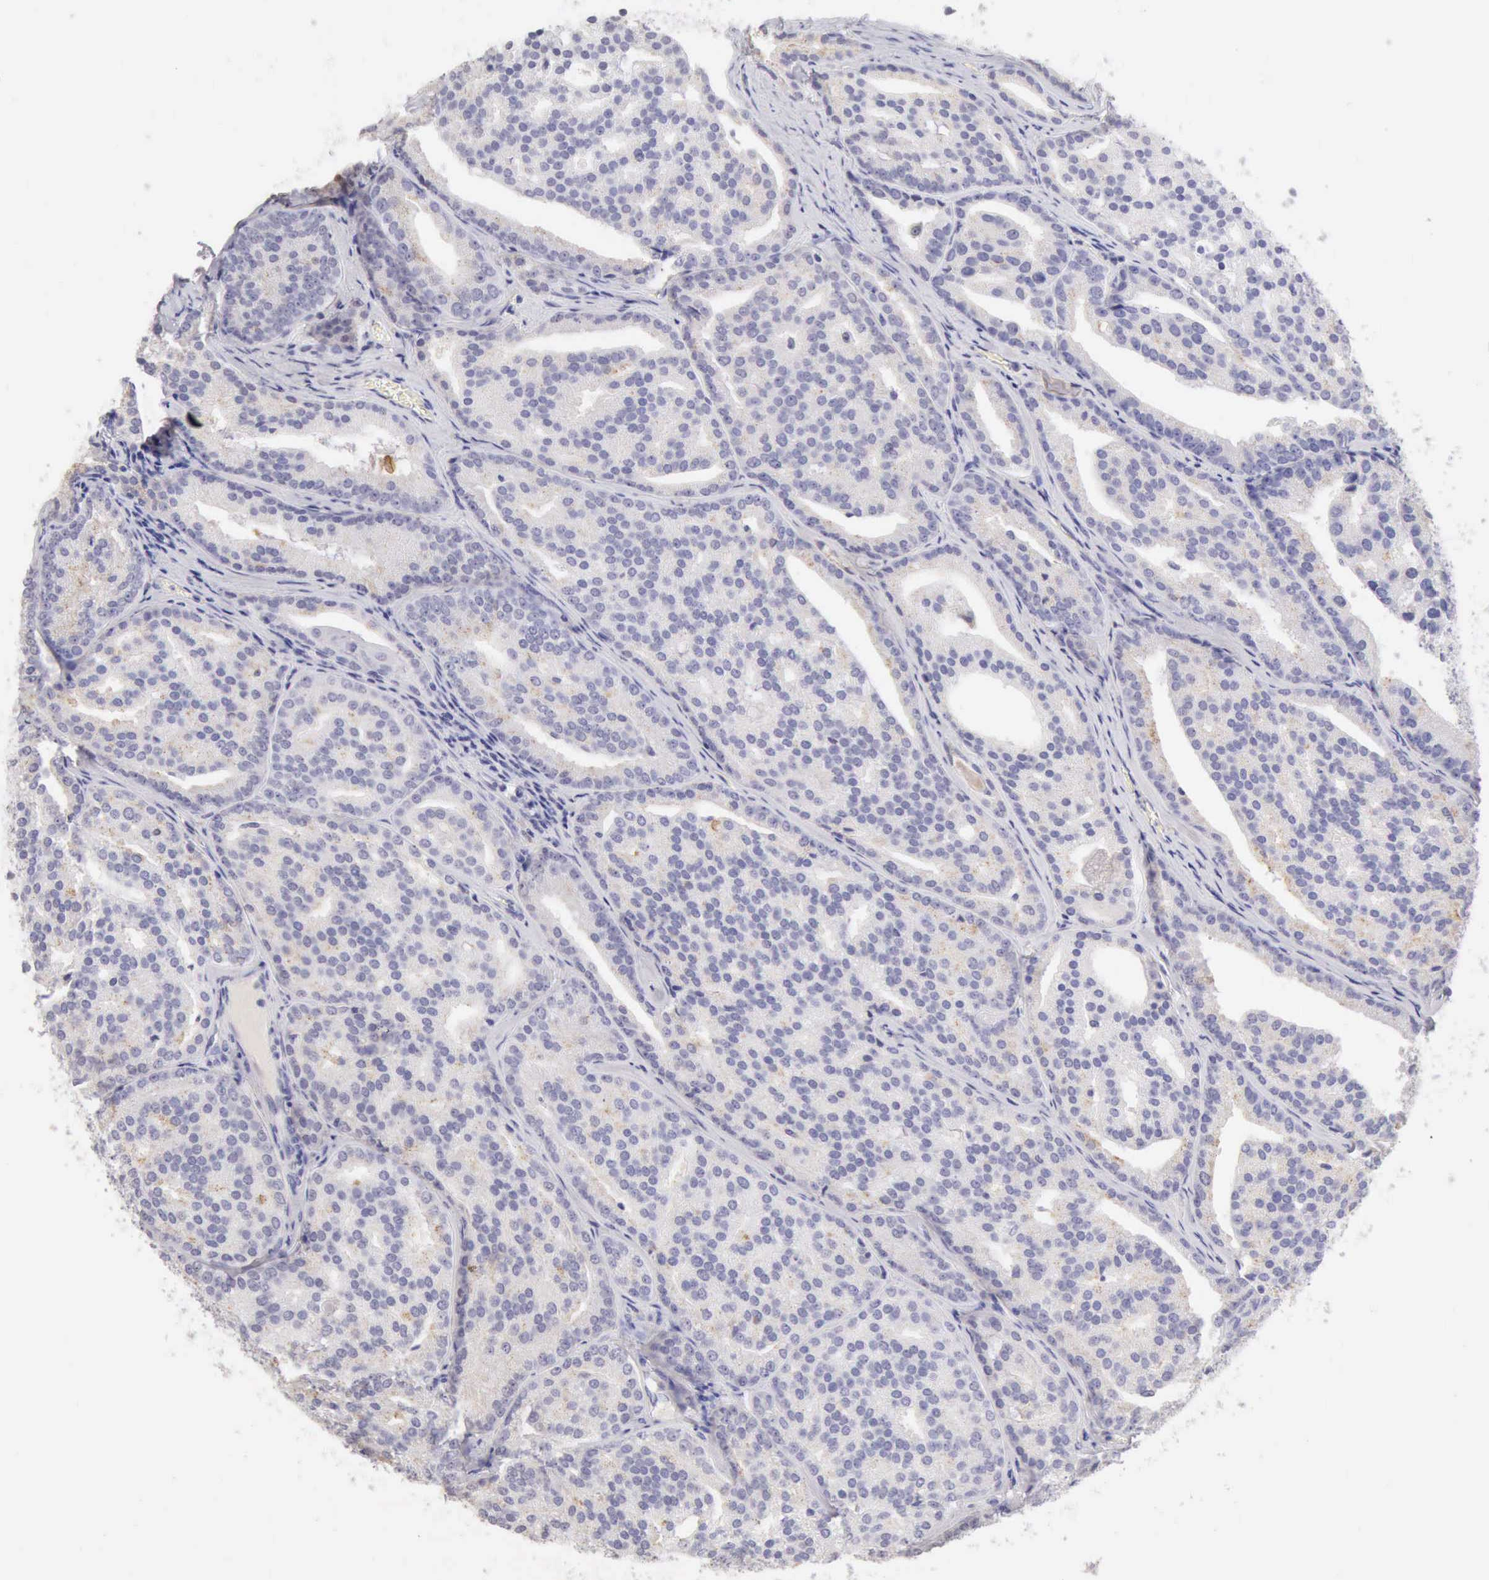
{"staining": {"intensity": "negative", "quantity": "none", "location": "none"}, "tissue": "prostate cancer", "cell_type": "Tumor cells", "image_type": "cancer", "snomed": [{"axis": "morphology", "description": "Adenocarcinoma, High grade"}, {"axis": "topography", "description": "Prostate"}], "caption": "DAB immunohistochemical staining of human prostate cancer reveals no significant expression in tumor cells. (DAB (3,3'-diaminobenzidine) immunohistochemistry with hematoxylin counter stain).", "gene": "RNASE1", "patient": {"sex": "male", "age": 64}}